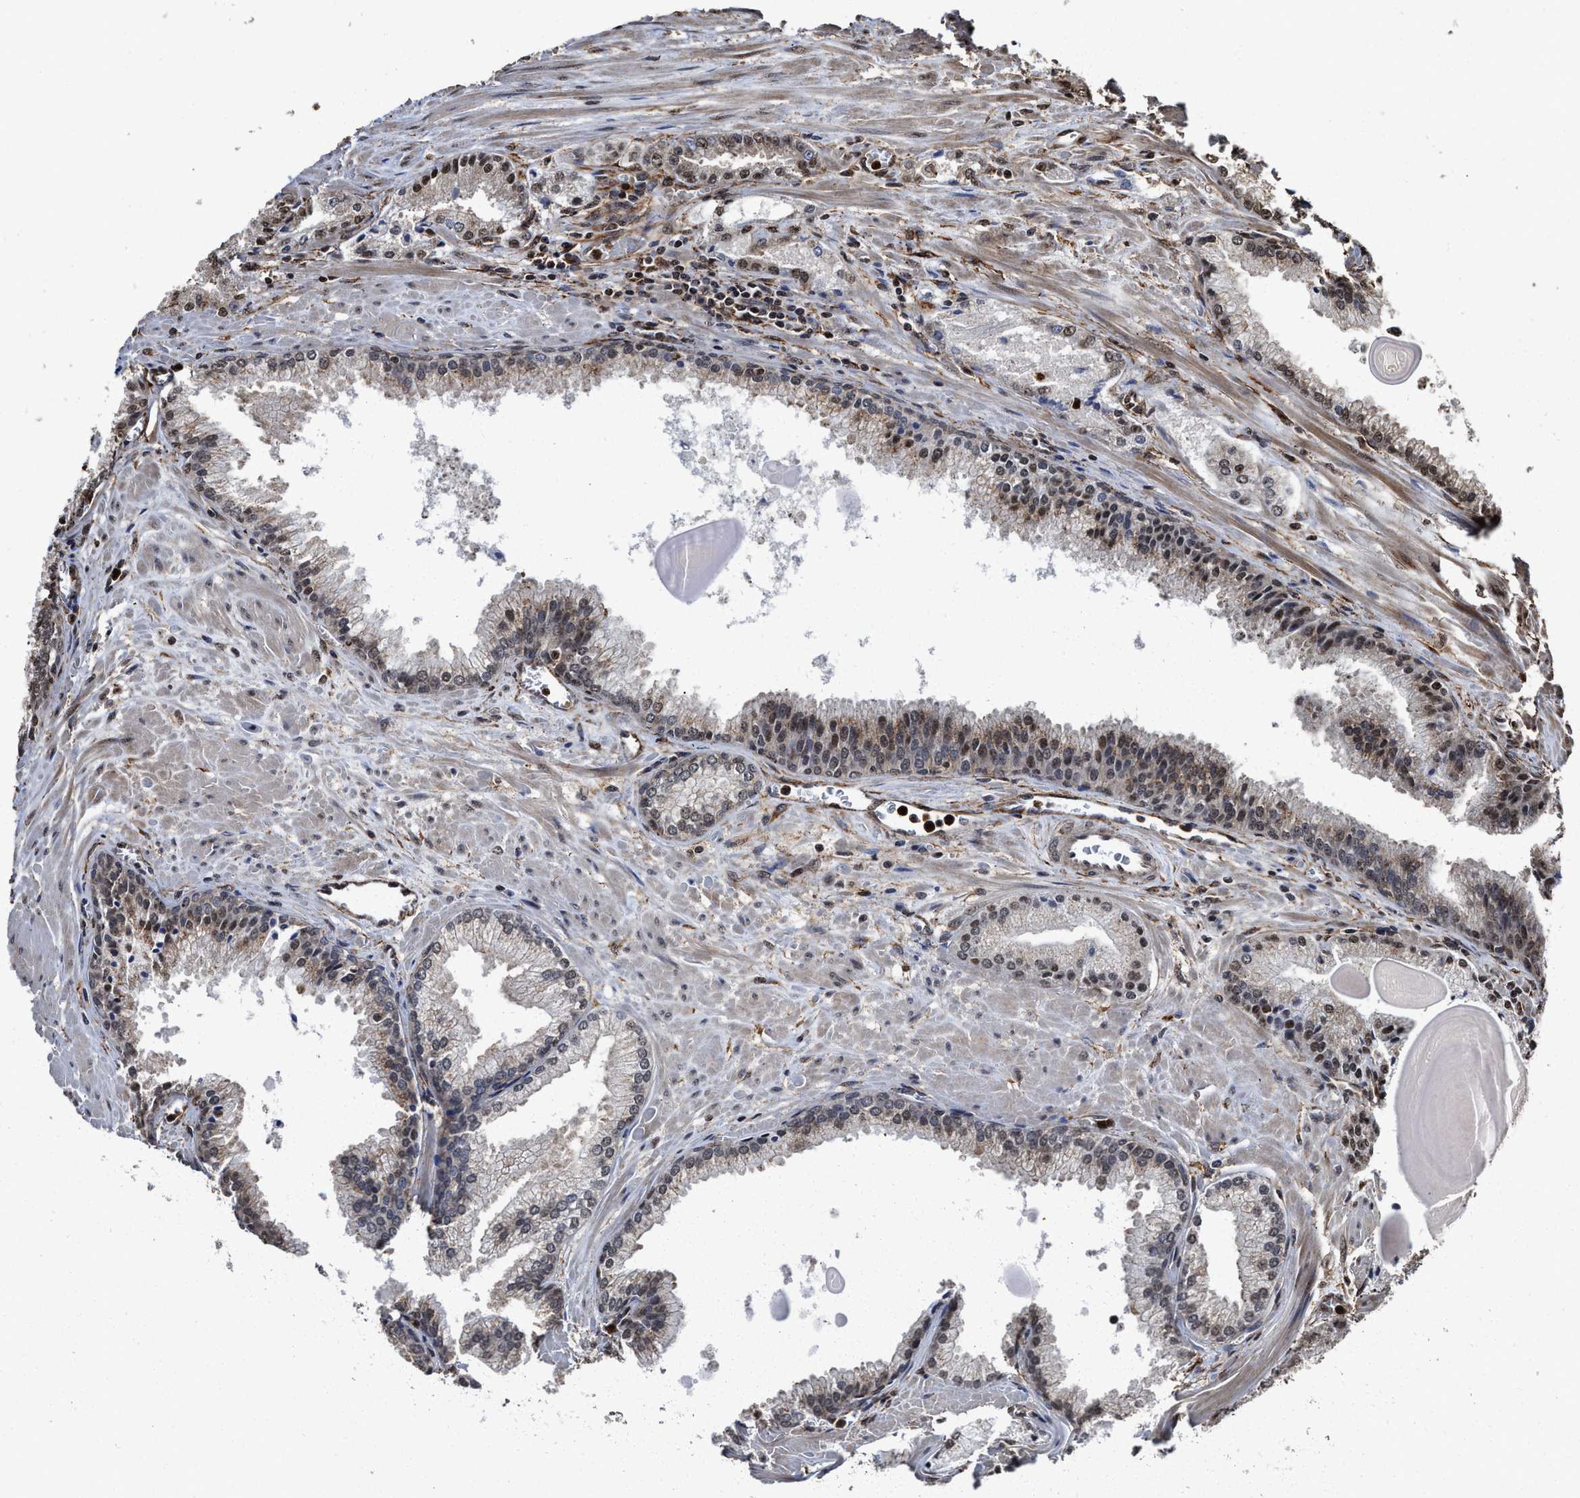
{"staining": {"intensity": "moderate", "quantity": ">75%", "location": "cytoplasmic/membranous,nuclear"}, "tissue": "prostate cancer", "cell_type": "Tumor cells", "image_type": "cancer", "snomed": [{"axis": "morphology", "description": "Adenocarcinoma, Low grade"}, {"axis": "topography", "description": "Prostate"}], "caption": "DAB (3,3'-diaminobenzidine) immunohistochemical staining of prostate adenocarcinoma (low-grade) displays moderate cytoplasmic/membranous and nuclear protein expression in about >75% of tumor cells.", "gene": "SEPTIN2", "patient": {"sex": "male", "age": 59}}